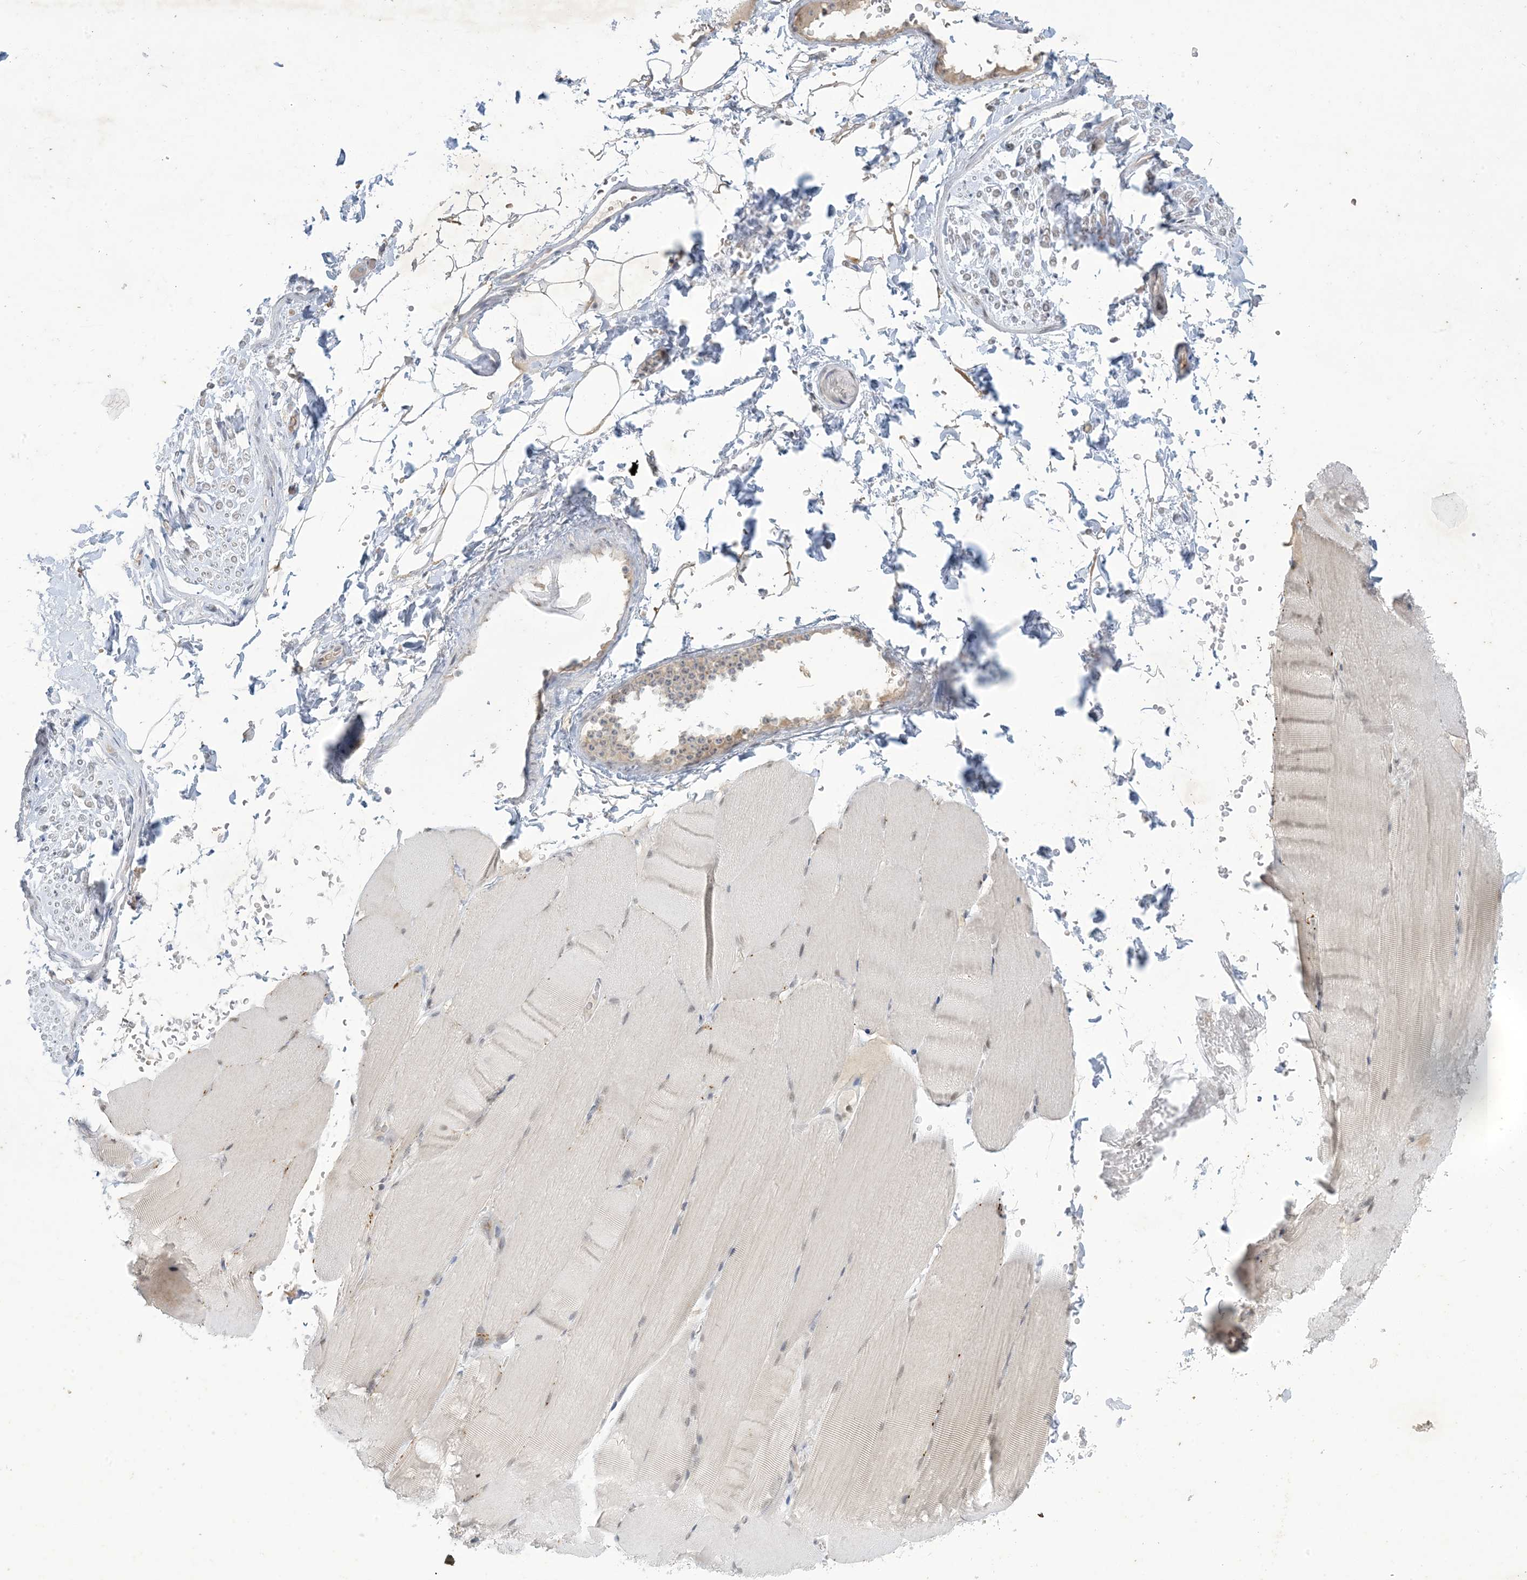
{"staining": {"intensity": "moderate", "quantity": "<25%", "location": "cytoplasmic/membranous"}, "tissue": "skeletal muscle", "cell_type": "Myocytes", "image_type": "normal", "snomed": [{"axis": "morphology", "description": "Normal tissue, NOS"}, {"axis": "topography", "description": "Skeletal muscle"}, {"axis": "topography", "description": "Parathyroid gland"}], "caption": "Myocytes reveal low levels of moderate cytoplasmic/membranous expression in approximately <25% of cells in normal skeletal muscle.", "gene": "ZNF674", "patient": {"sex": "female", "age": 37}}